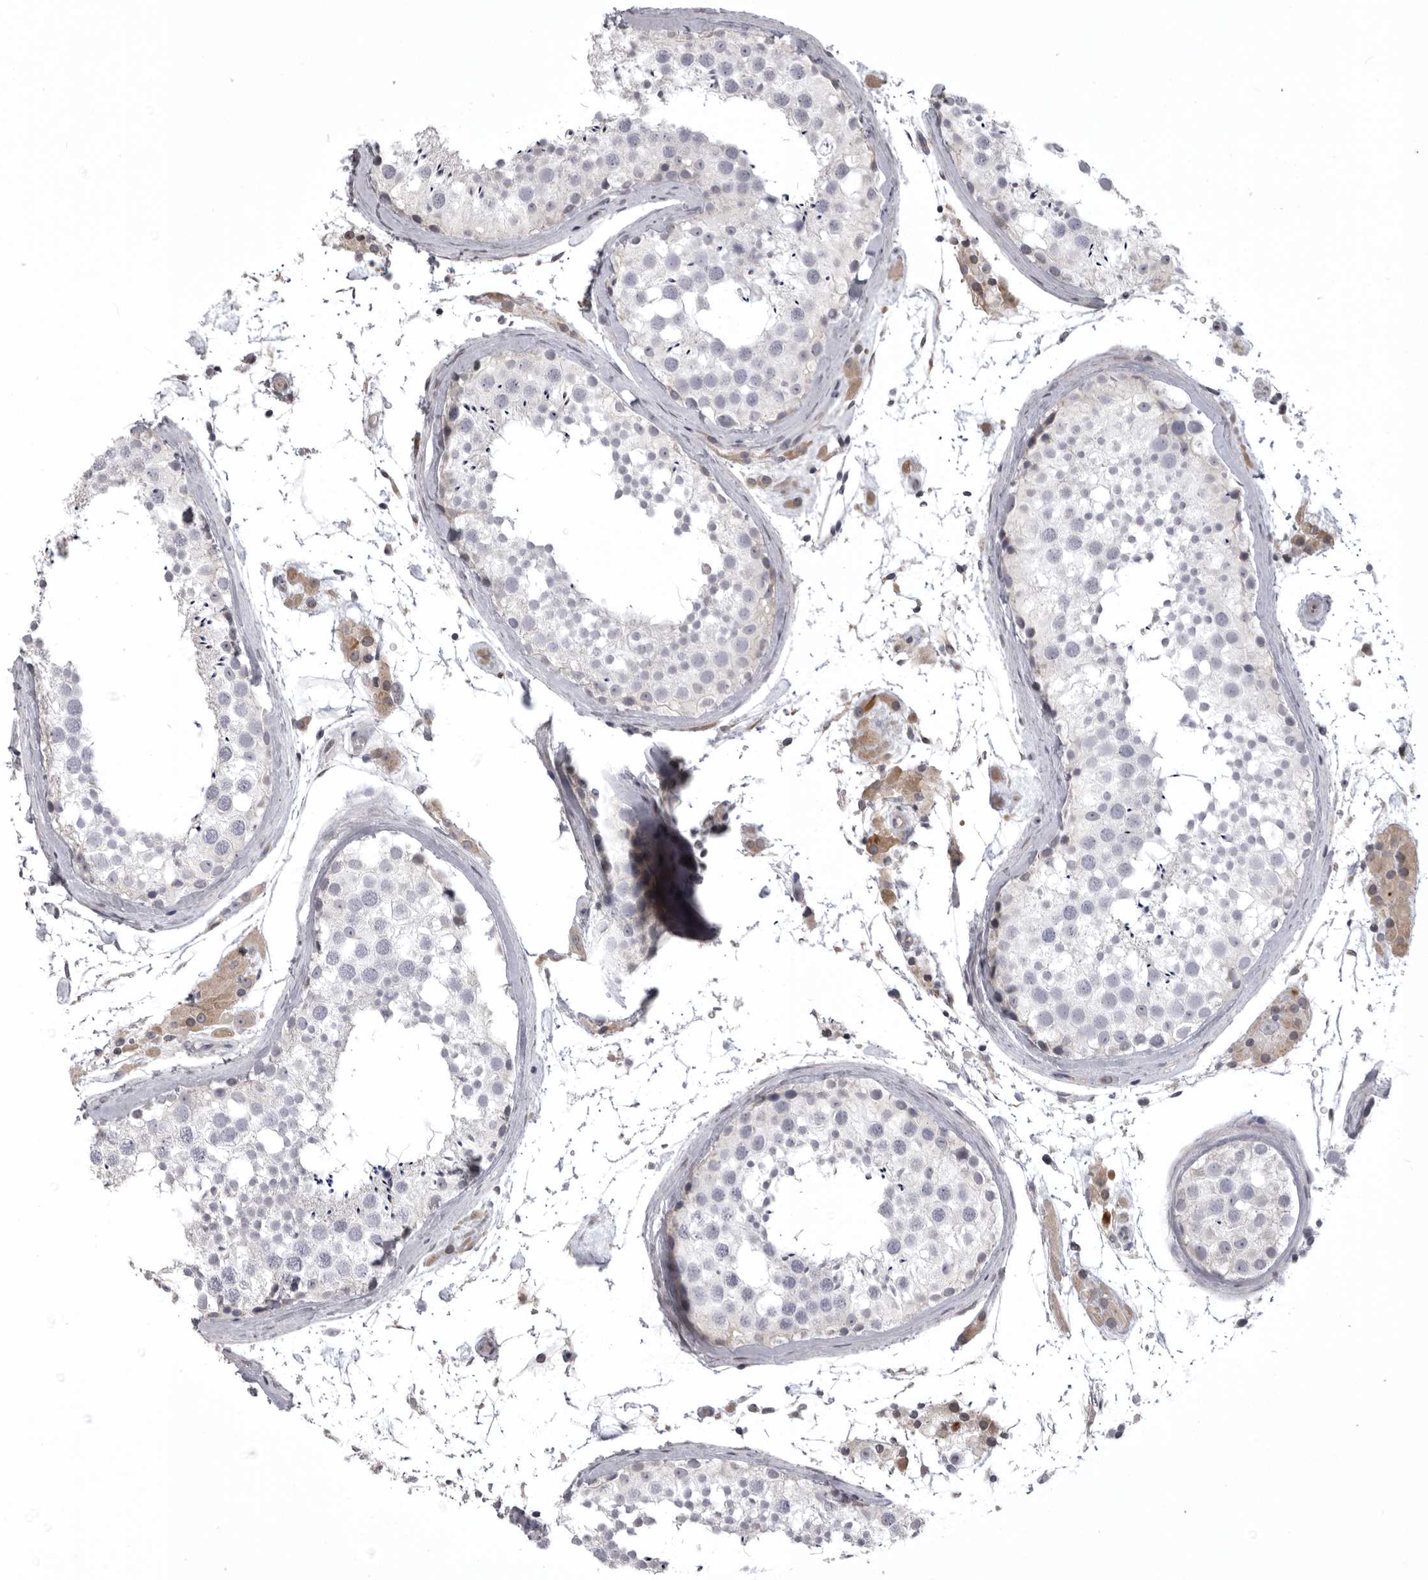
{"staining": {"intensity": "negative", "quantity": "none", "location": "none"}, "tissue": "testis", "cell_type": "Cells in seminiferous ducts", "image_type": "normal", "snomed": [{"axis": "morphology", "description": "Normal tissue, NOS"}, {"axis": "topography", "description": "Testis"}], "caption": "An IHC image of normal testis is shown. There is no staining in cells in seminiferous ducts of testis. Nuclei are stained in blue.", "gene": "NCEH1", "patient": {"sex": "male", "age": 46}}